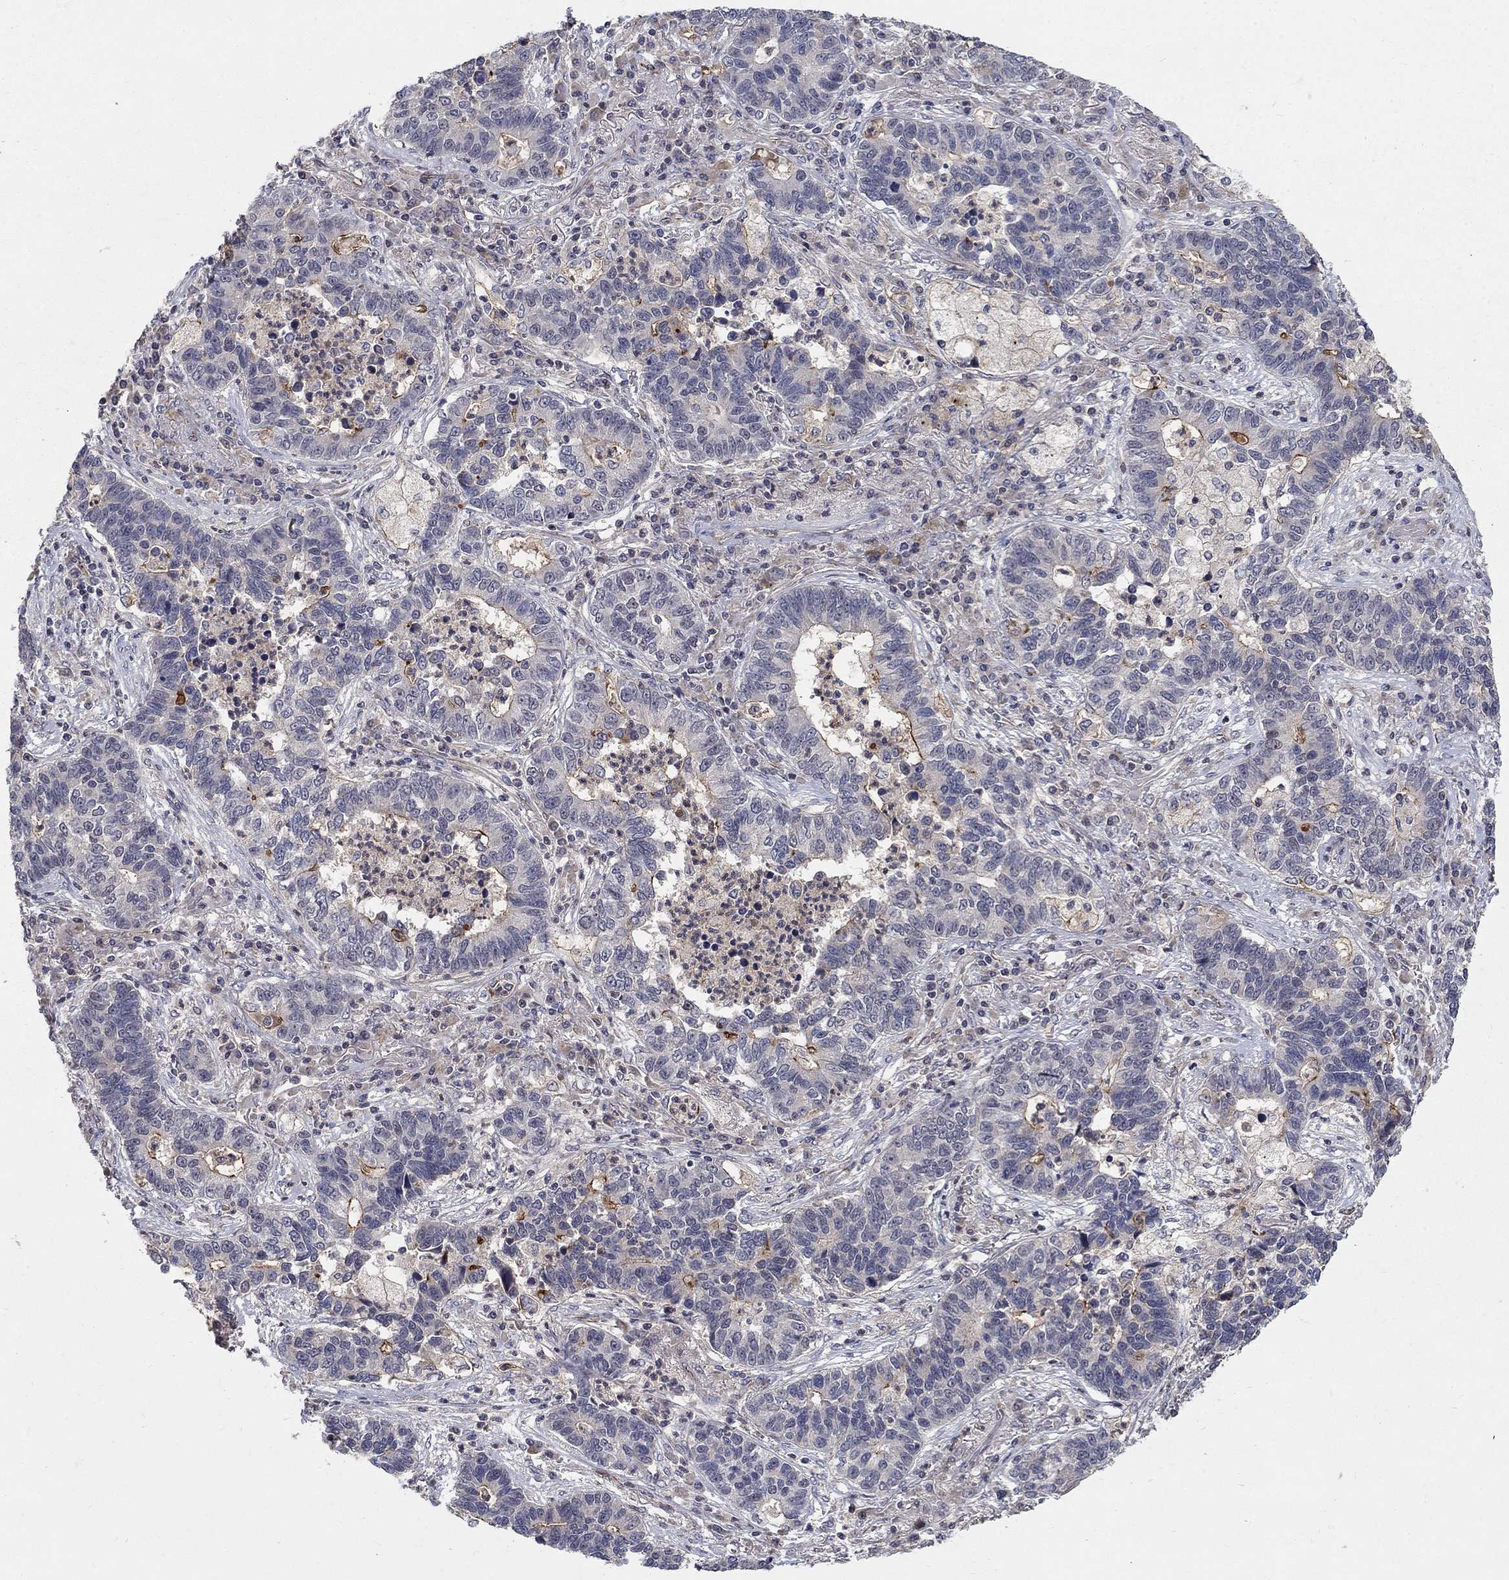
{"staining": {"intensity": "negative", "quantity": "none", "location": "none"}, "tissue": "lung cancer", "cell_type": "Tumor cells", "image_type": "cancer", "snomed": [{"axis": "morphology", "description": "Adenocarcinoma, NOS"}, {"axis": "topography", "description": "Lung"}], "caption": "Human lung adenocarcinoma stained for a protein using immunohistochemistry (IHC) displays no positivity in tumor cells.", "gene": "MSRA", "patient": {"sex": "female", "age": 57}}